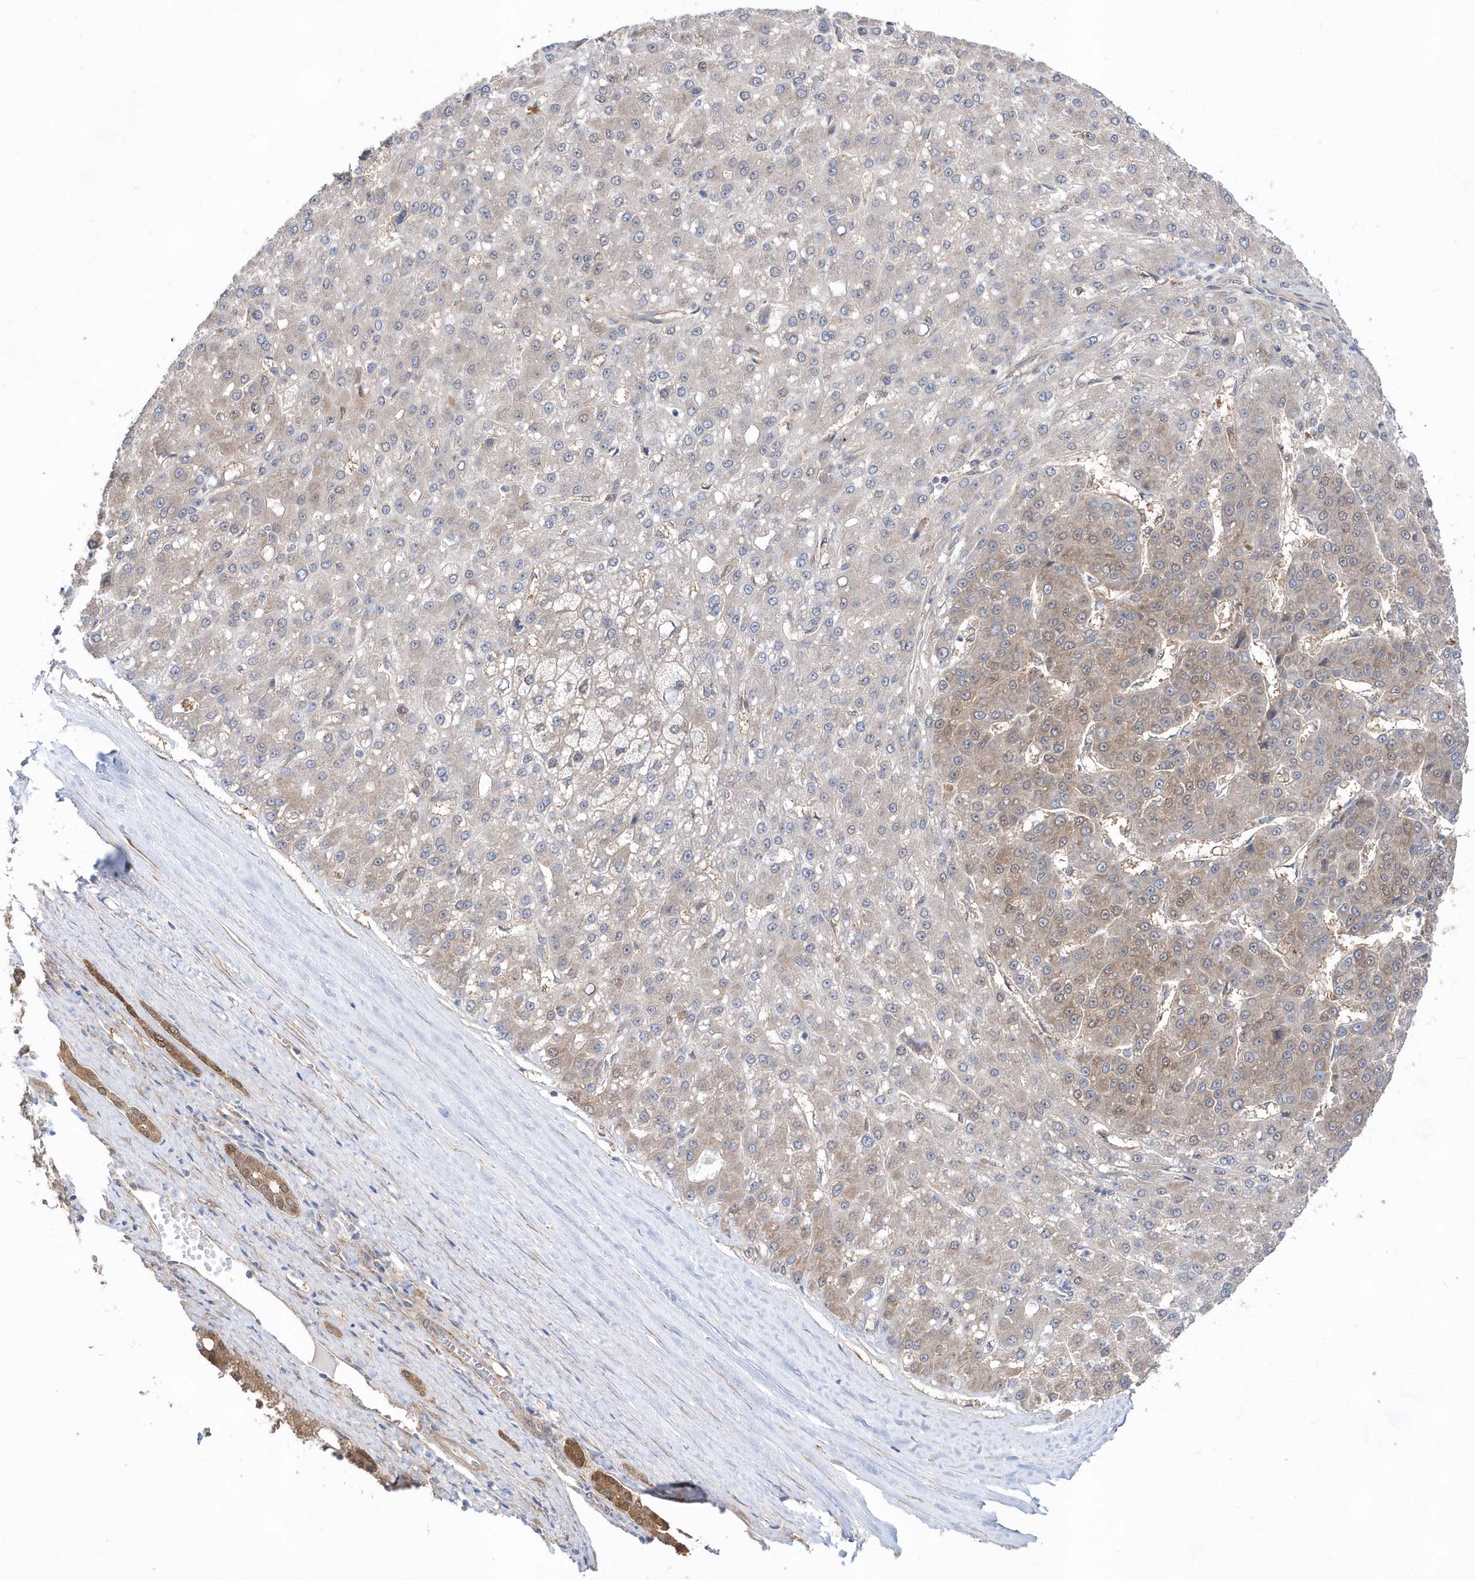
{"staining": {"intensity": "weak", "quantity": "<25%", "location": "cytoplasmic/membranous"}, "tissue": "liver cancer", "cell_type": "Tumor cells", "image_type": "cancer", "snomed": [{"axis": "morphology", "description": "Carcinoma, Hepatocellular, NOS"}, {"axis": "topography", "description": "Liver"}], "caption": "Protein analysis of hepatocellular carcinoma (liver) displays no significant positivity in tumor cells.", "gene": "BDH2", "patient": {"sex": "male", "age": 67}}